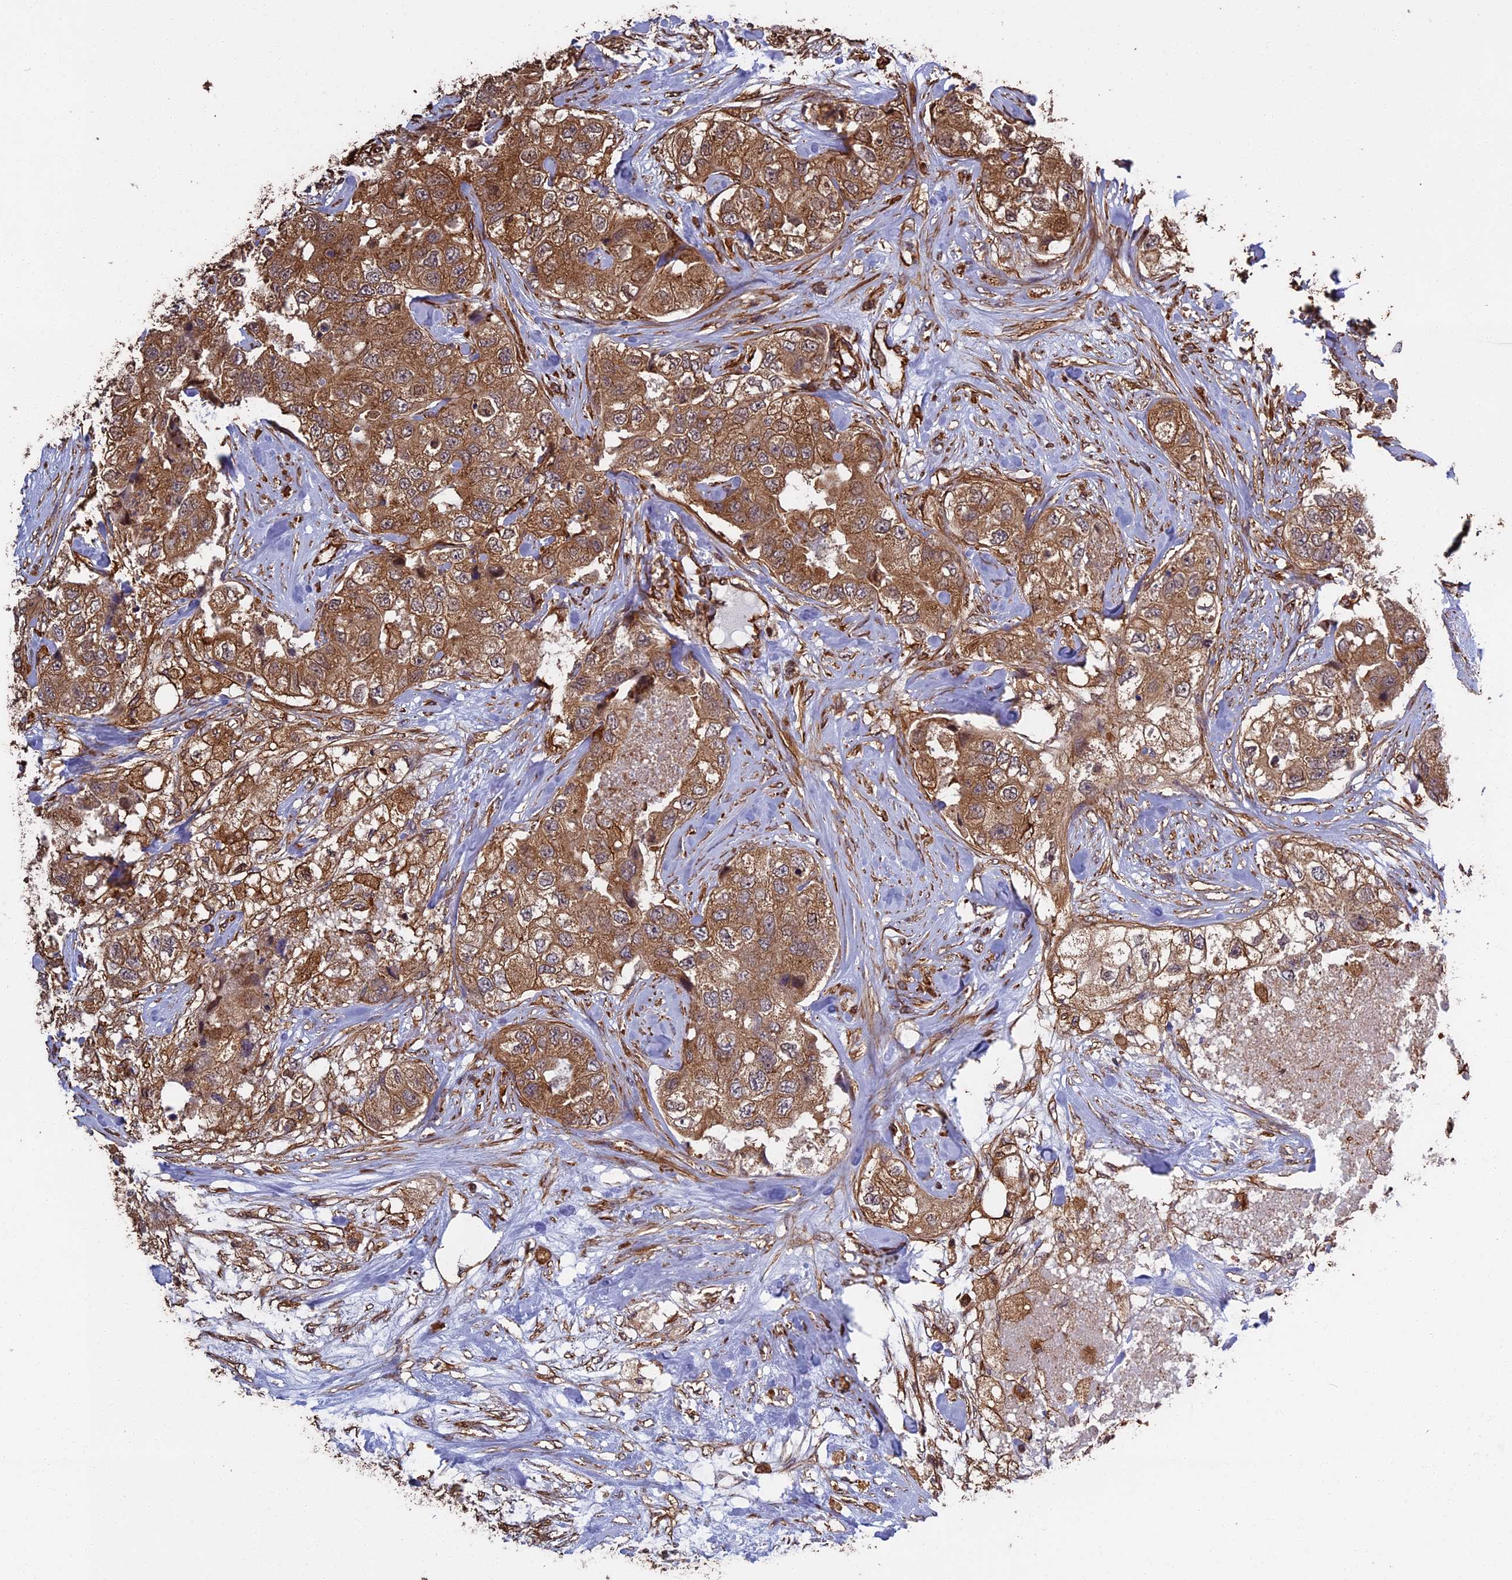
{"staining": {"intensity": "moderate", "quantity": ">75%", "location": "cytoplasmic/membranous"}, "tissue": "breast cancer", "cell_type": "Tumor cells", "image_type": "cancer", "snomed": [{"axis": "morphology", "description": "Duct carcinoma"}, {"axis": "topography", "description": "Breast"}], "caption": "Protein expression analysis of breast cancer (invasive ductal carcinoma) exhibits moderate cytoplasmic/membranous expression in about >75% of tumor cells.", "gene": "CCDC124", "patient": {"sex": "female", "age": 62}}